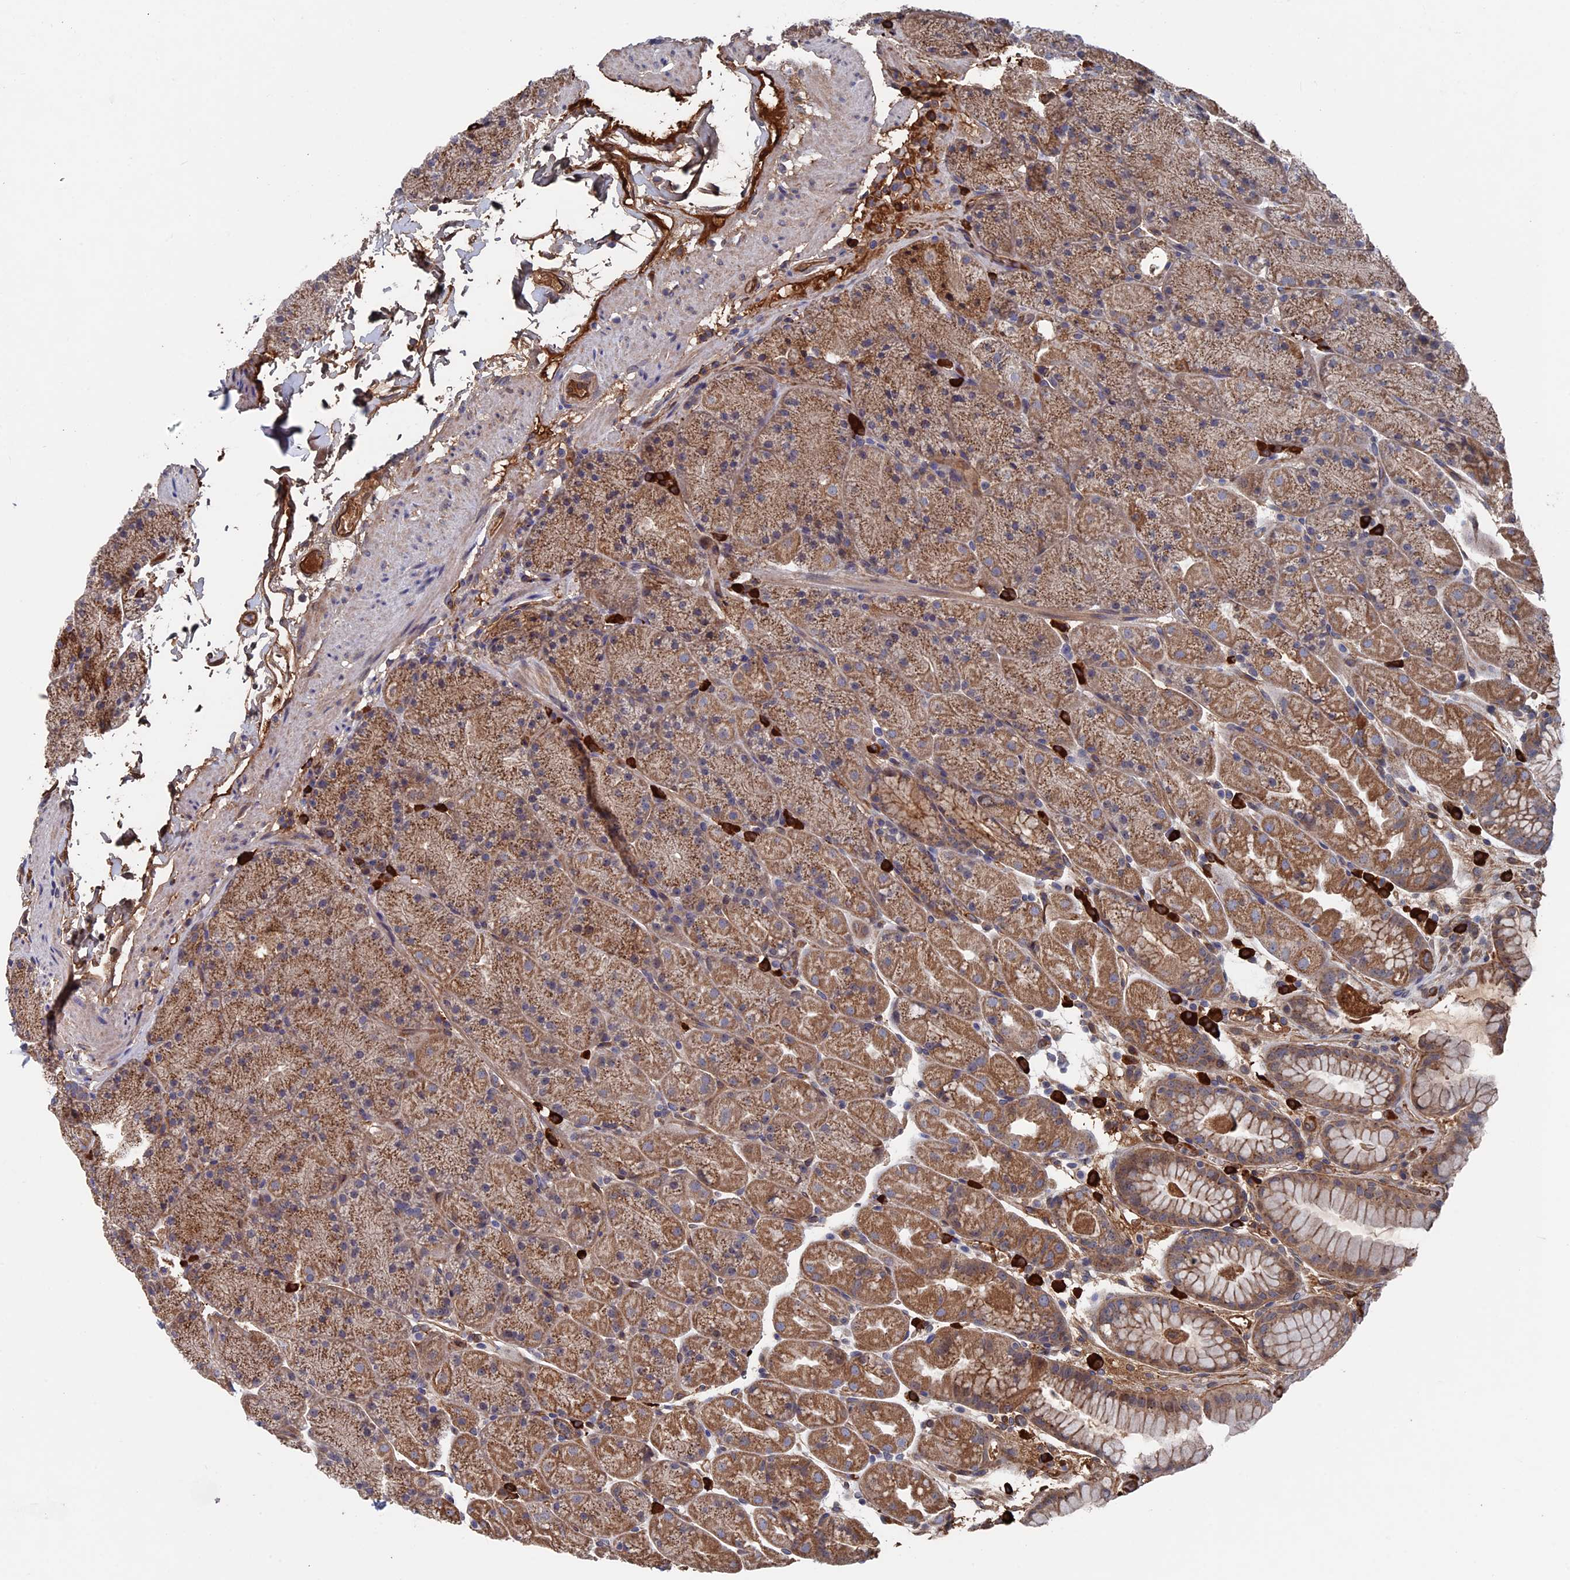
{"staining": {"intensity": "moderate", "quantity": ">75%", "location": "cytoplasmic/membranous"}, "tissue": "stomach", "cell_type": "Glandular cells", "image_type": "normal", "snomed": [{"axis": "morphology", "description": "Normal tissue, NOS"}, {"axis": "topography", "description": "Stomach, upper"}, {"axis": "topography", "description": "Stomach, lower"}], "caption": "Stomach stained with IHC shows moderate cytoplasmic/membranous expression in approximately >75% of glandular cells.", "gene": "RPUSD1", "patient": {"sex": "male", "age": 67}}